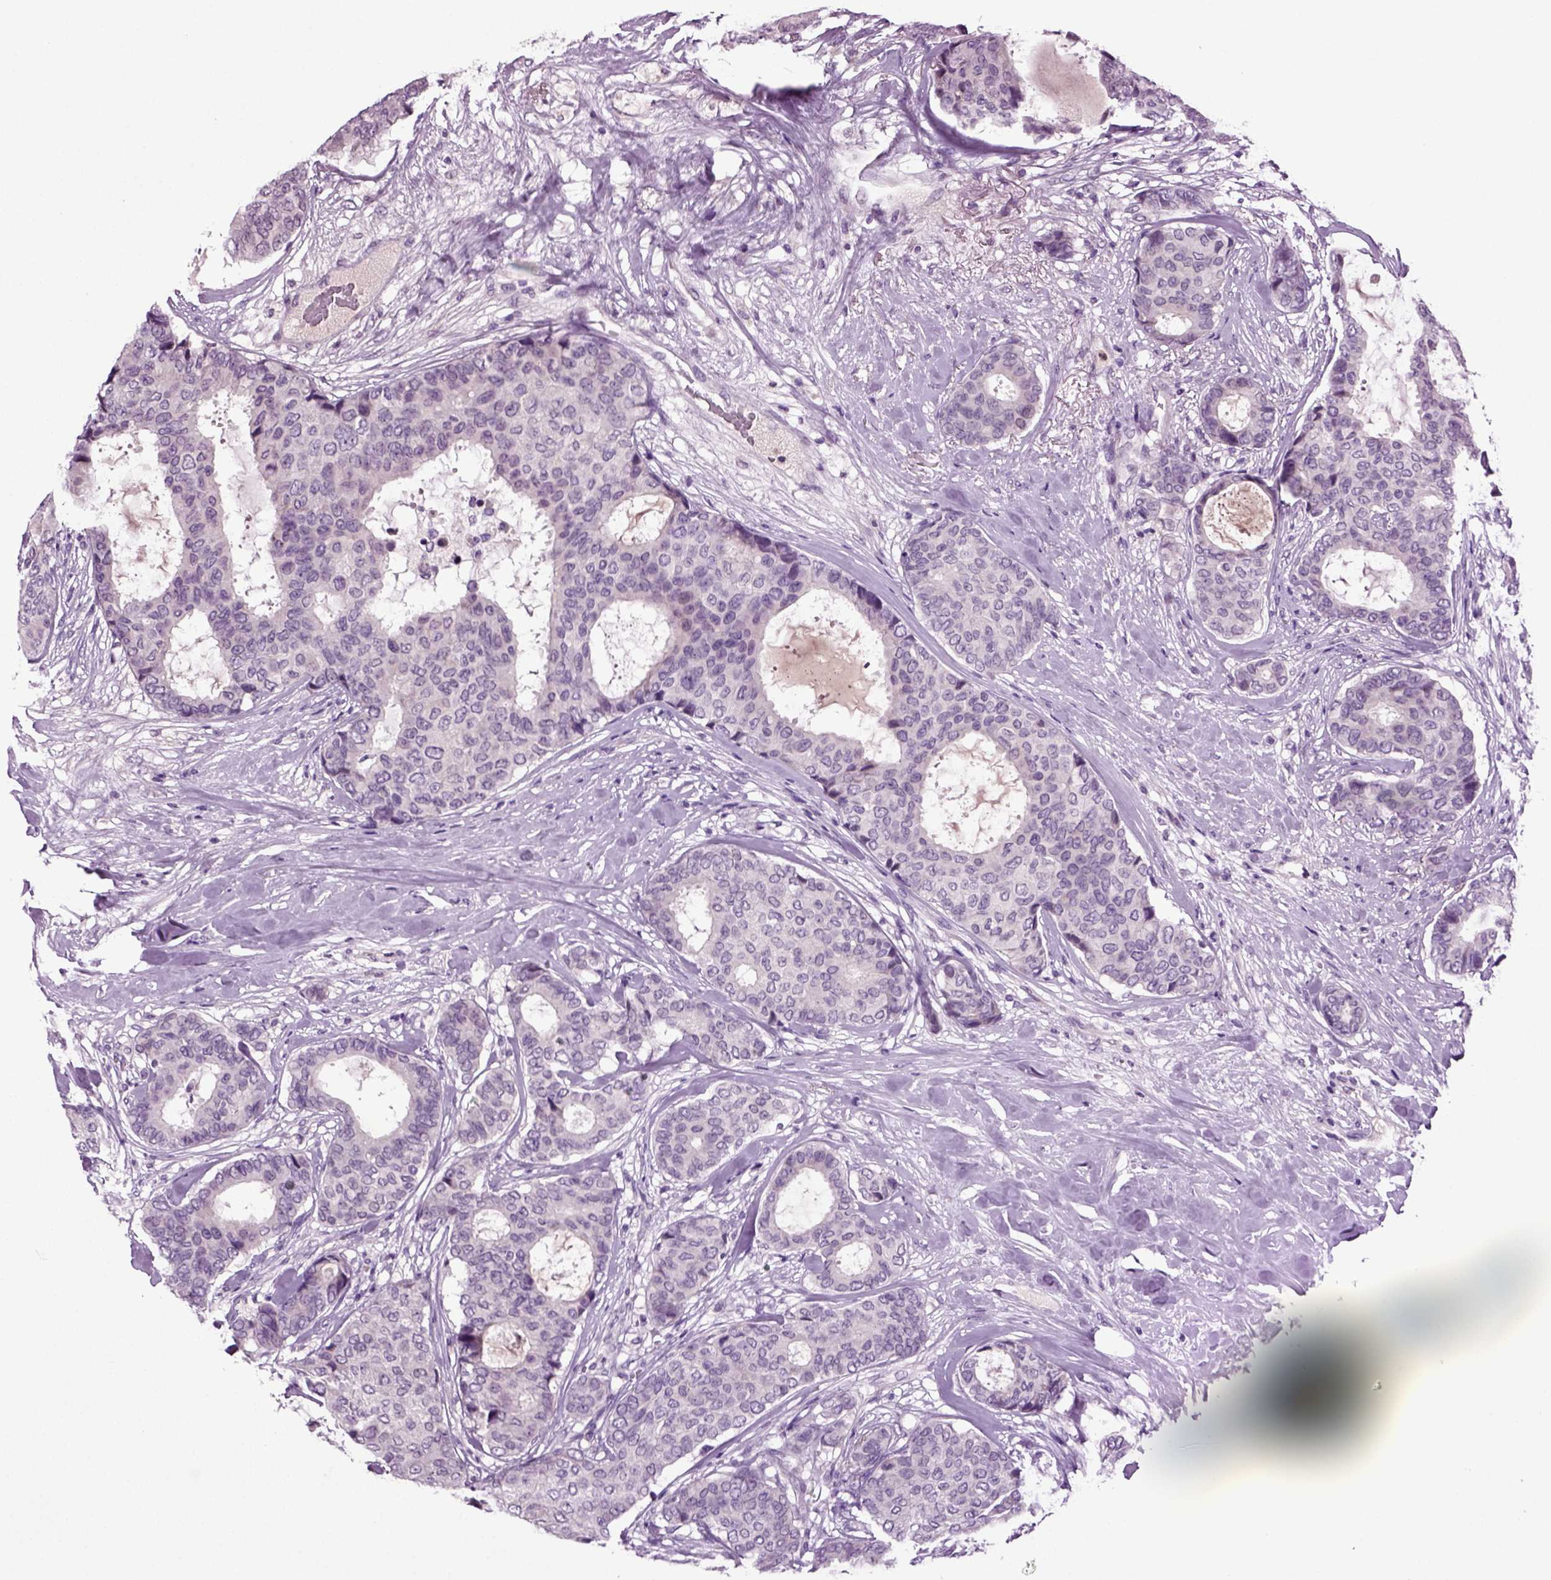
{"staining": {"intensity": "negative", "quantity": "none", "location": "none"}, "tissue": "breast cancer", "cell_type": "Tumor cells", "image_type": "cancer", "snomed": [{"axis": "morphology", "description": "Duct carcinoma"}, {"axis": "topography", "description": "Breast"}], "caption": "Invasive ductal carcinoma (breast) stained for a protein using immunohistochemistry (IHC) exhibits no staining tumor cells.", "gene": "FGF11", "patient": {"sex": "female", "age": 75}}